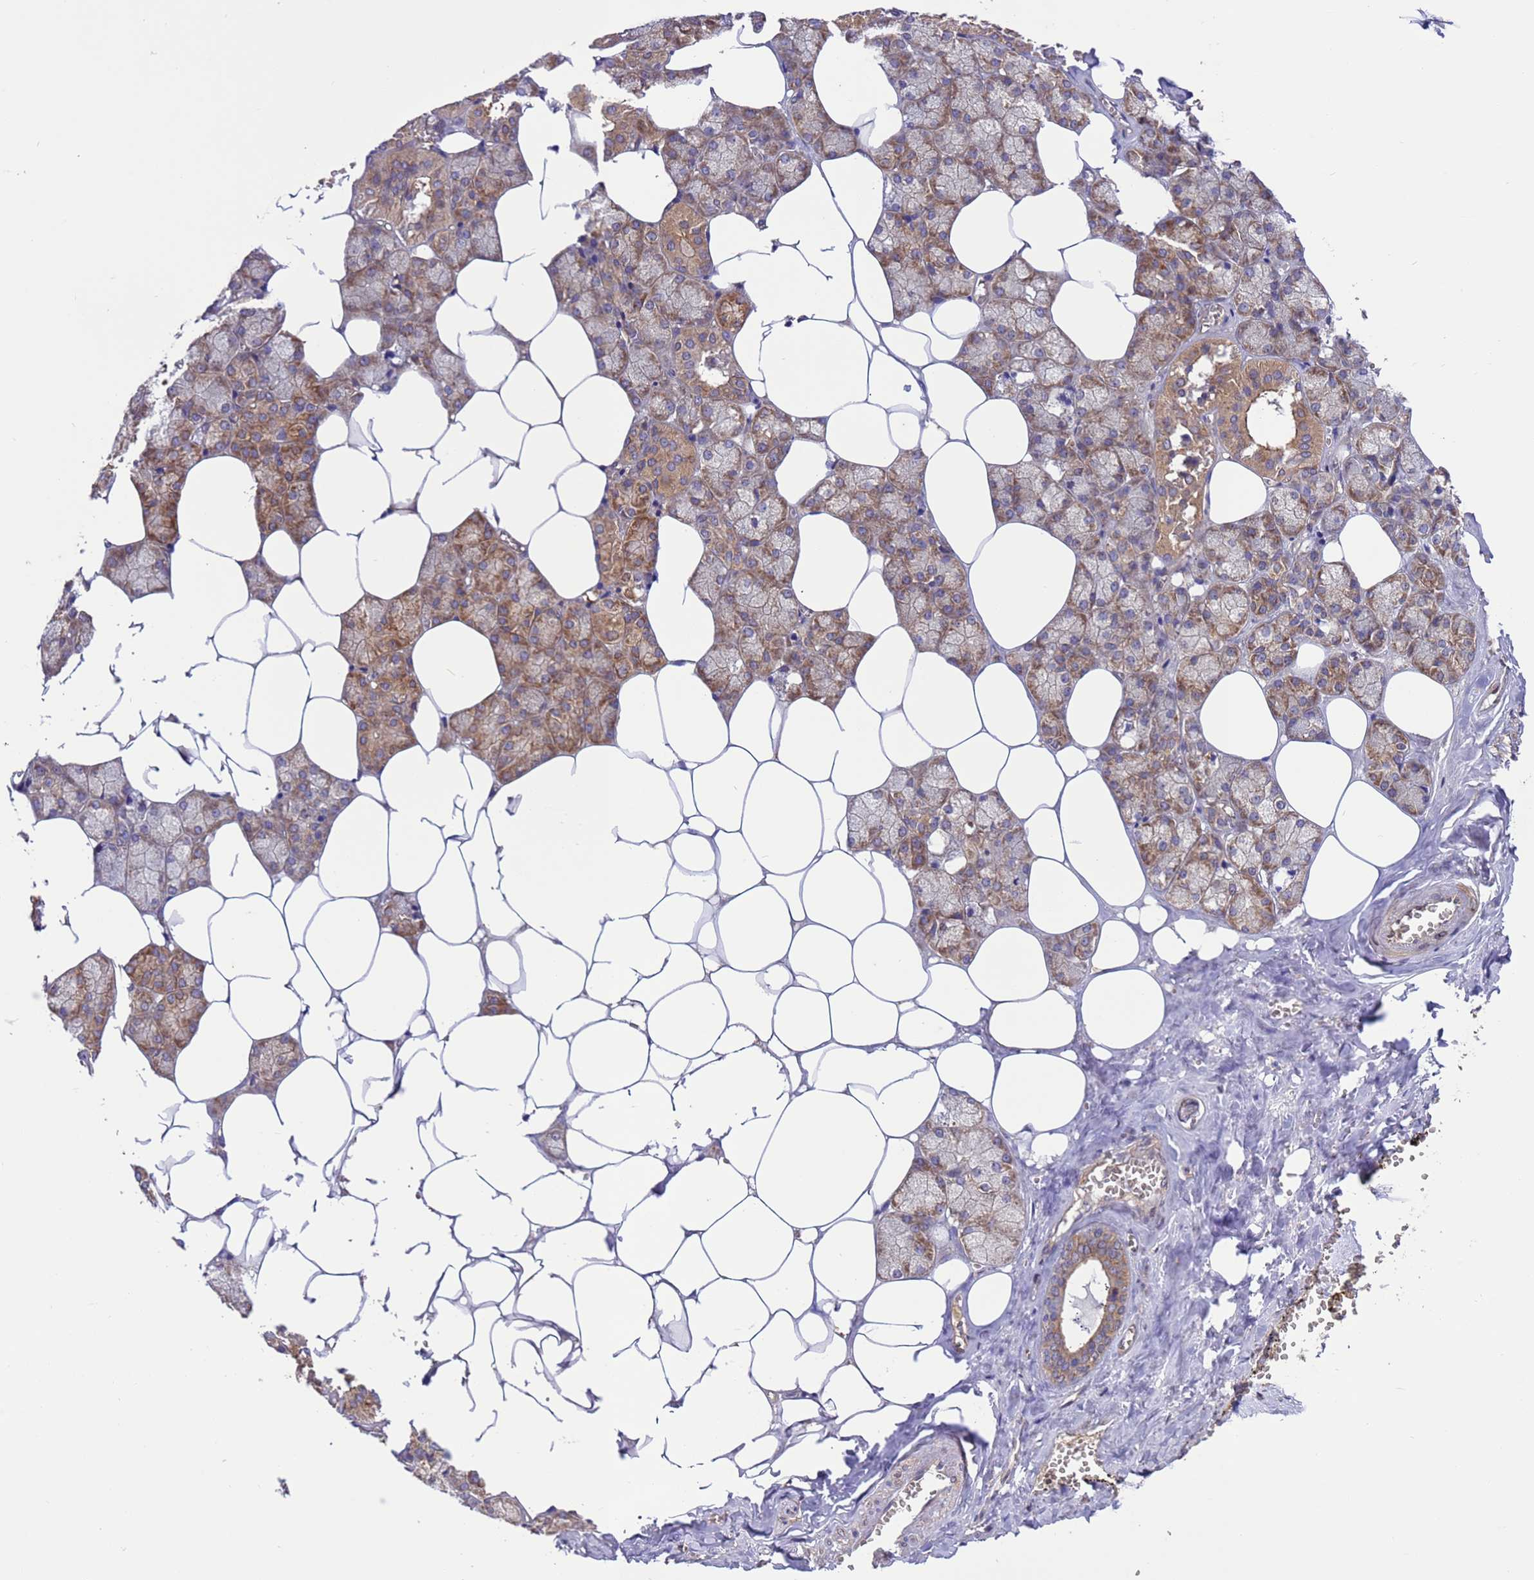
{"staining": {"intensity": "moderate", "quantity": "25%-75%", "location": "cytoplasmic/membranous"}, "tissue": "salivary gland", "cell_type": "Glandular cells", "image_type": "normal", "snomed": [{"axis": "morphology", "description": "Normal tissue, NOS"}, {"axis": "topography", "description": "Salivary gland"}], "caption": "Salivary gland stained with immunohistochemistry displays moderate cytoplasmic/membranous positivity in about 25%-75% of glandular cells. The protein of interest is shown in brown color, while the nuclei are stained blue.", "gene": "ARHGAP12", "patient": {"sex": "male", "age": 62}}